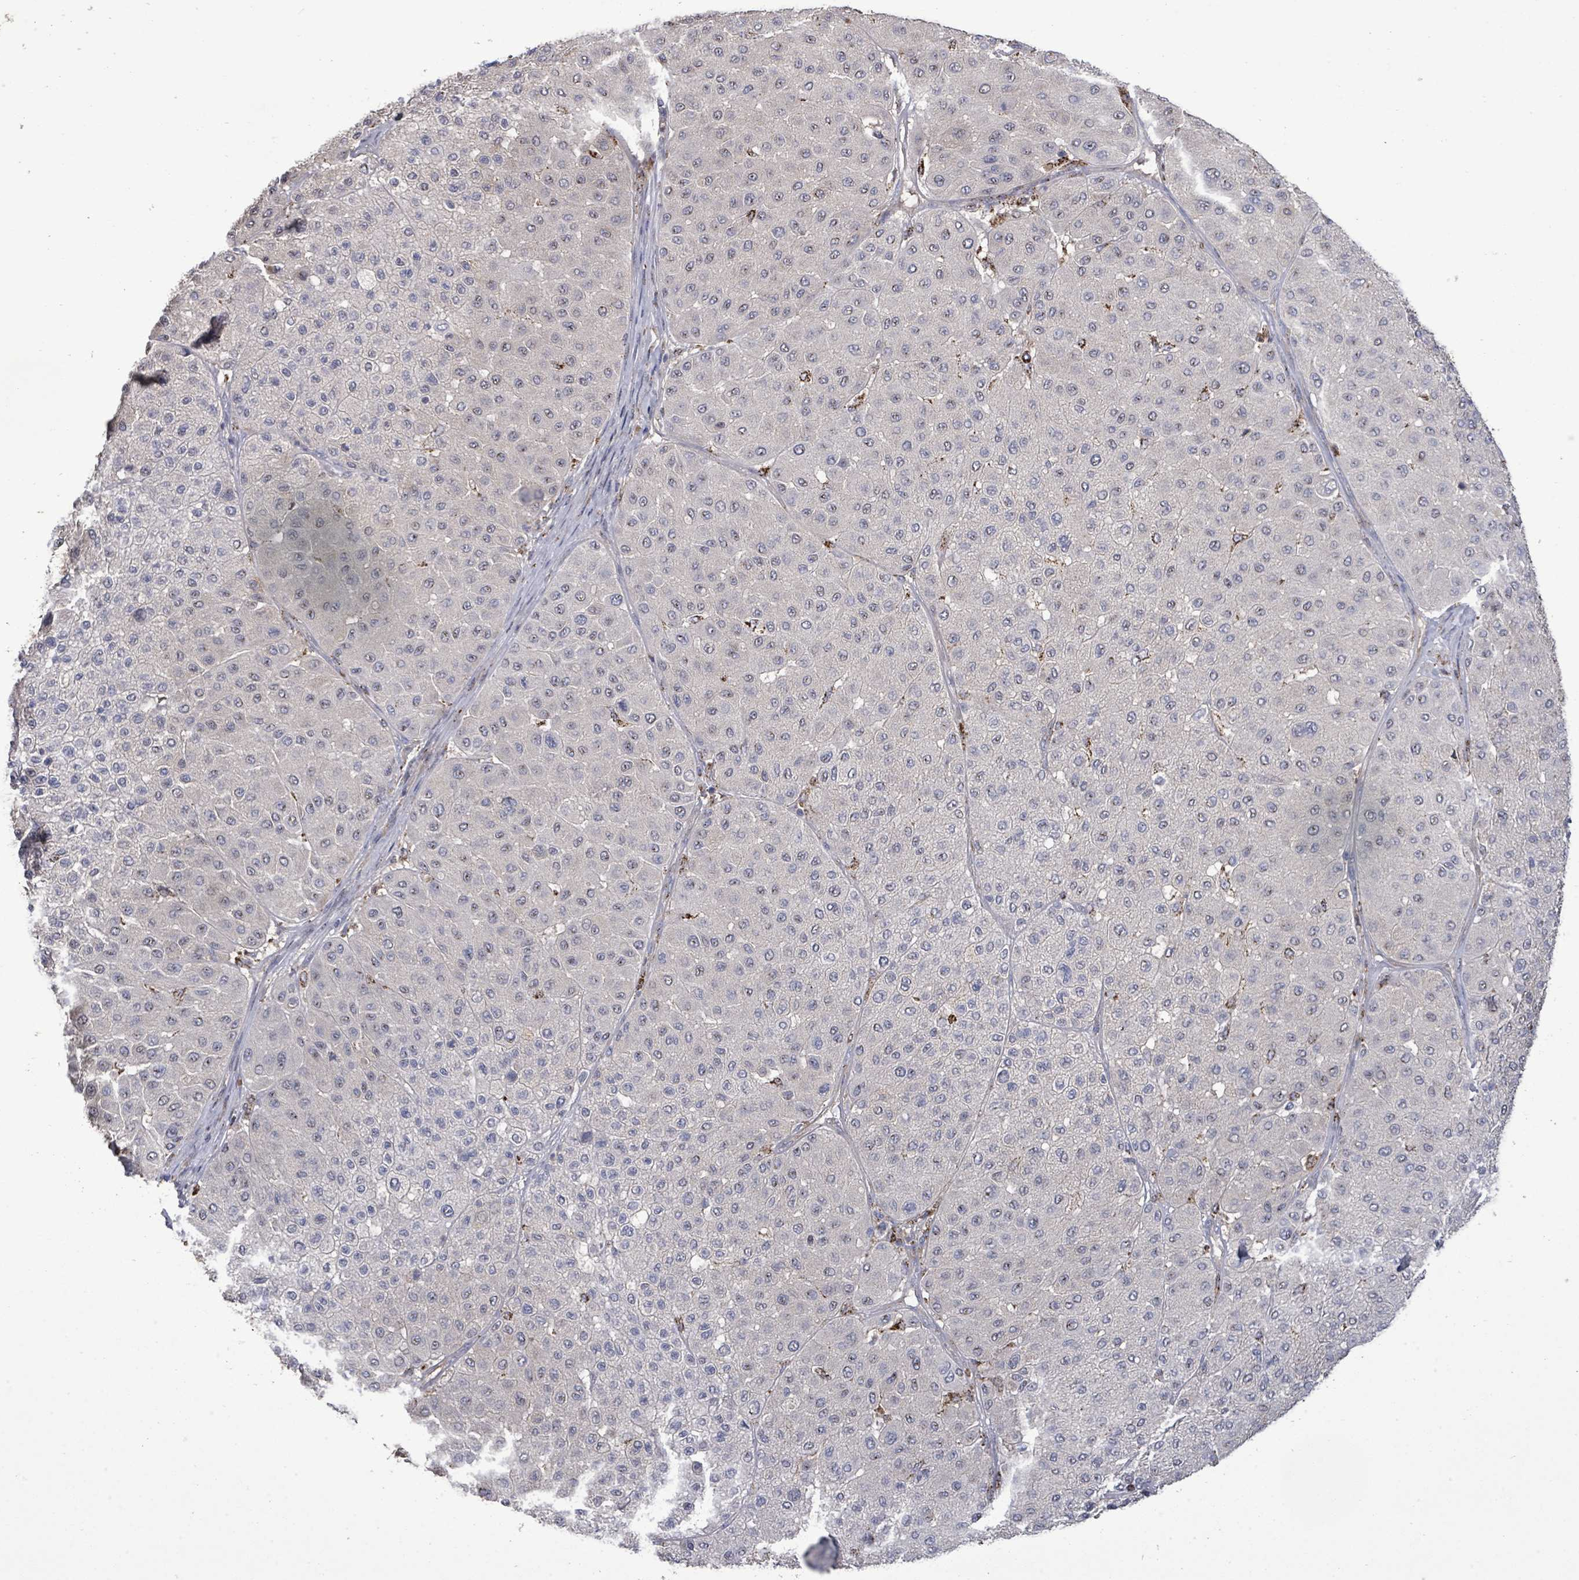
{"staining": {"intensity": "negative", "quantity": "none", "location": "none"}, "tissue": "melanoma", "cell_type": "Tumor cells", "image_type": "cancer", "snomed": [{"axis": "morphology", "description": "Malignant melanoma, Metastatic site"}, {"axis": "topography", "description": "Smooth muscle"}], "caption": "Immunohistochemical staining of human malignant melanoma (metastatic site) exhibits no significant staining in tumor cells. Nuclei are stained in blue.", "gene": "MTMR12", "patient": {"sex": "male", "age": 41}}